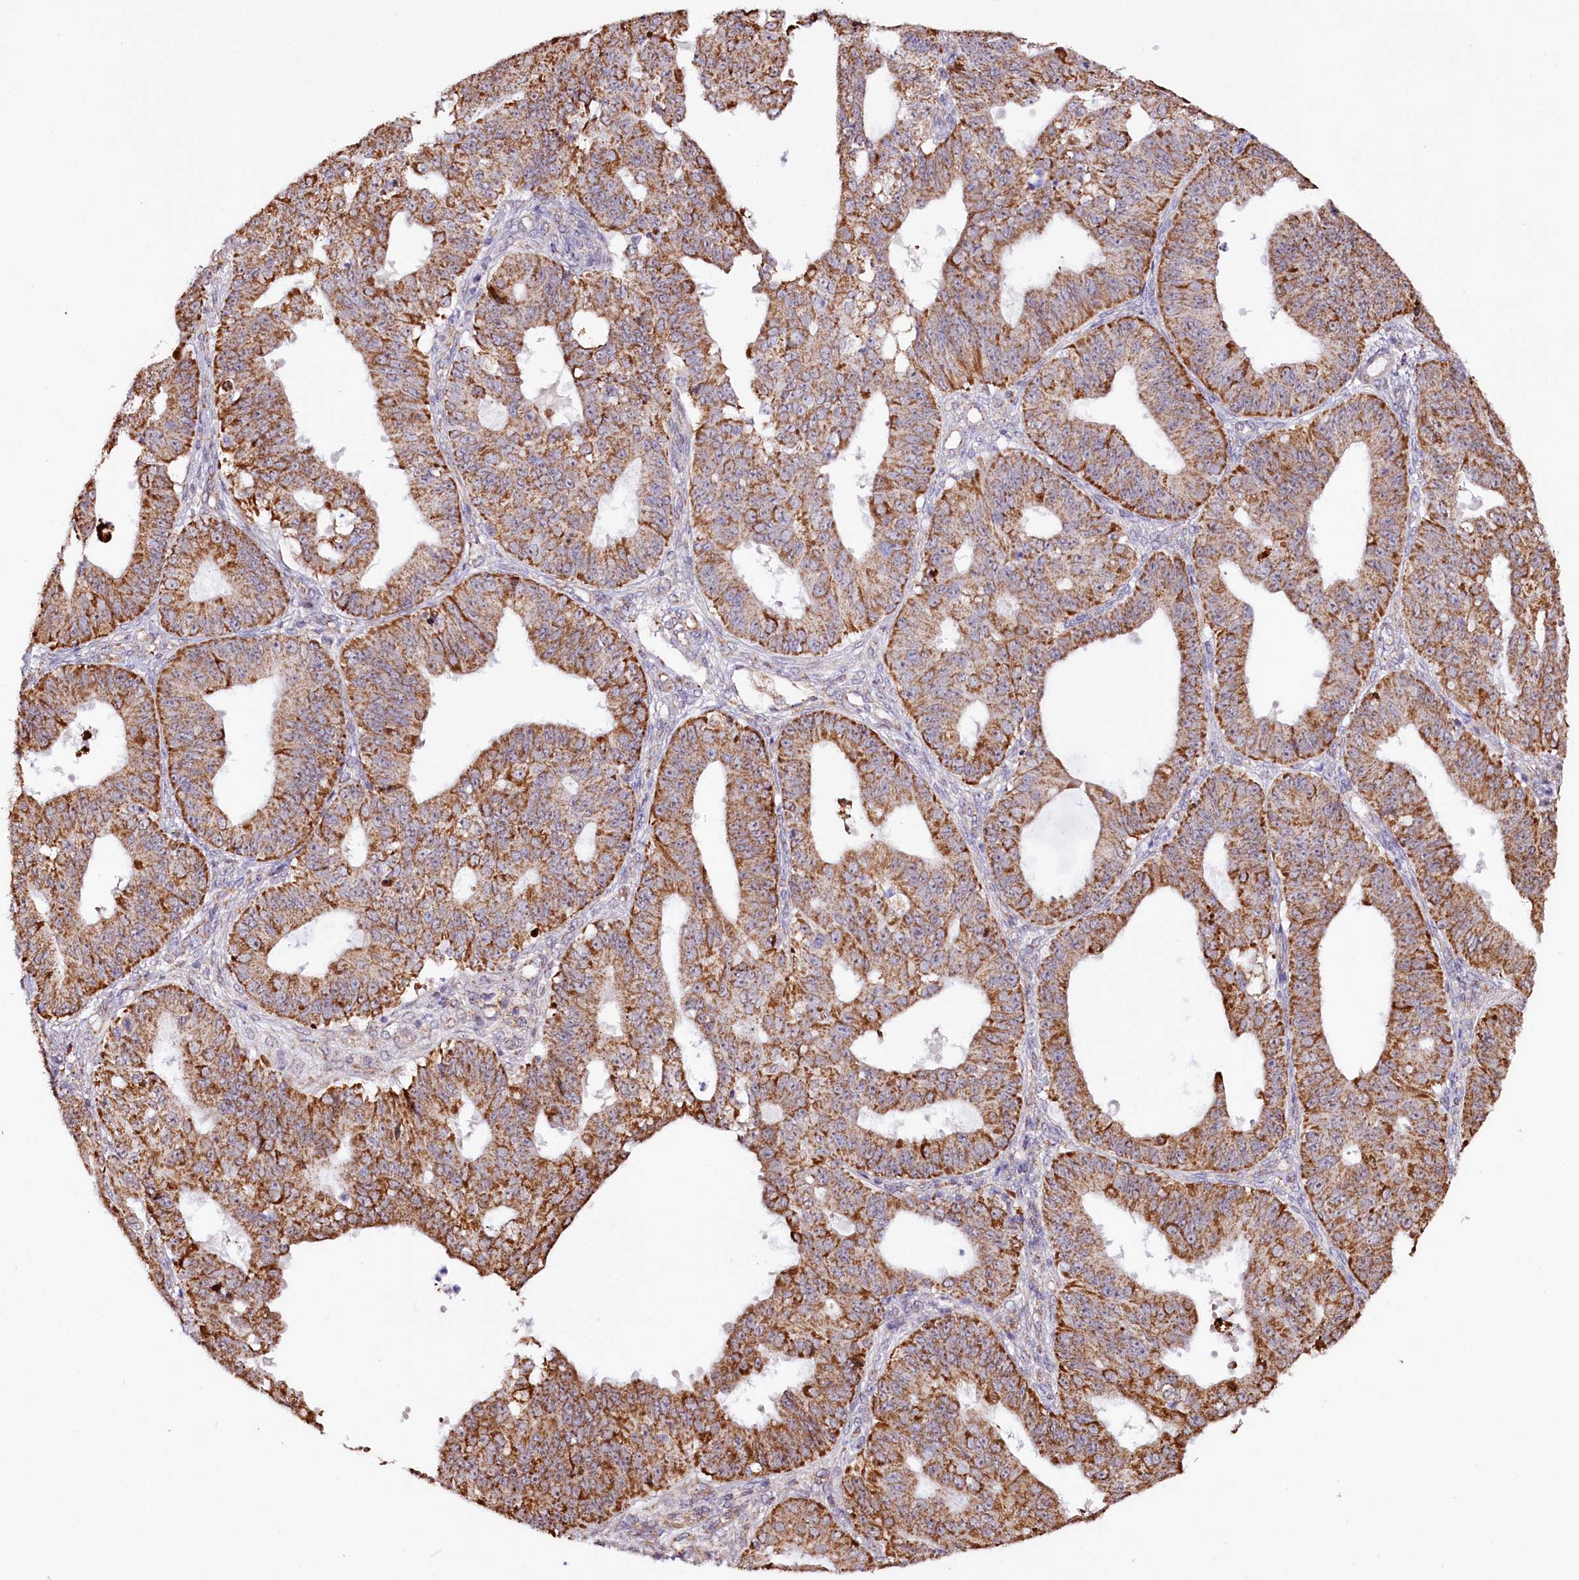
{"staining": {"intensity": "strong", "quantity": ">75%", "location": "cytoplasmic/membranous"}, "tissue": "ovarian cancer", "cell_type": "Tumor cells", "image_type": "cancer", "snomed": [{"axis": "morphology", "description": "Carcinoma, endometroid"}, {"axis": "topography", "description": "Appendix"}, {"axis": "topography", "description": "Ovary"}], "caption": "Strong cytoplasmic/membranous staining for a protein is present in about >75% of tumor cells of ovarian cancer (endometroid carcinoma) using immunohistochemistry (IHC).", "gene": "ST7", "patient": {"sex": "female", "age": 42}}